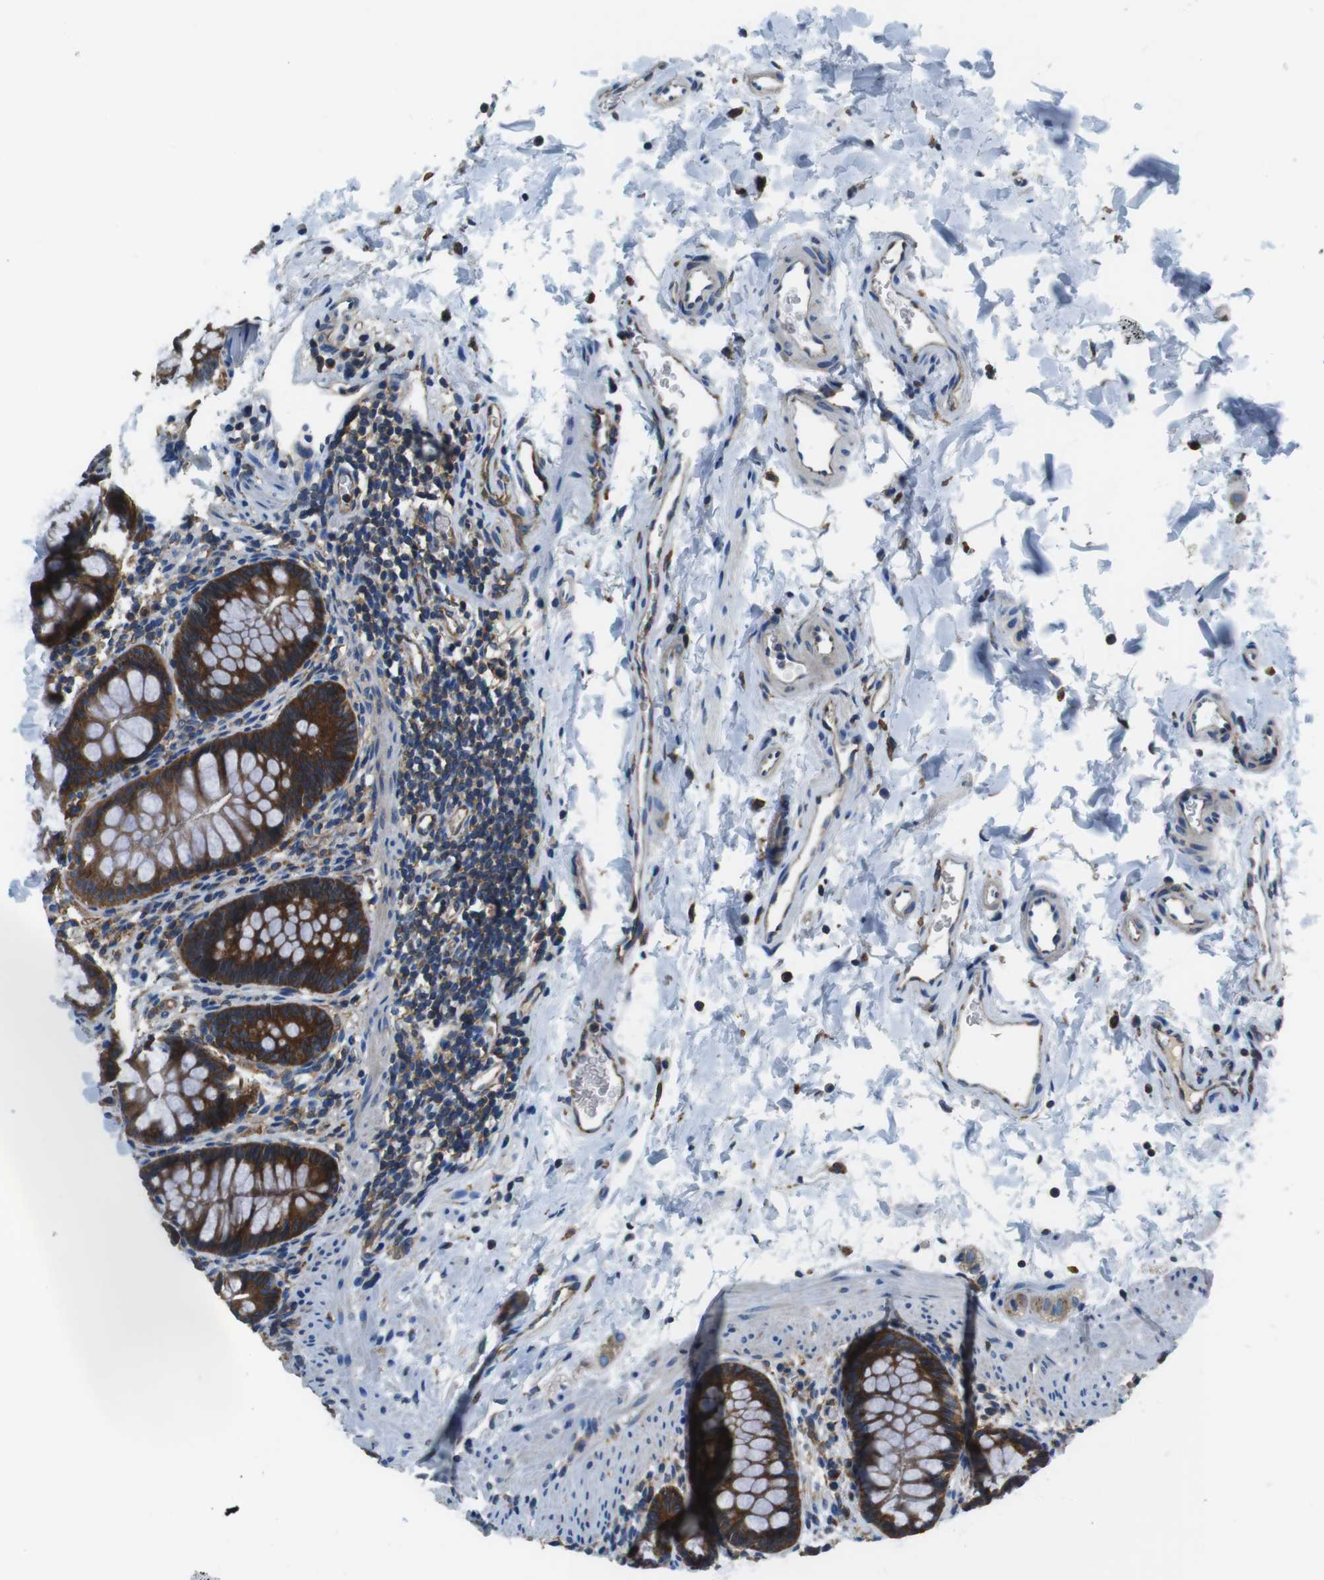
{"staining": {"intensity": "strong", "quantity": ">75%", "location": "cytoplasmic/membranous"}, "tissue": "rectum", "cell_type": "Glandular cells", "image_type": "normal", "snomed": [{"axis": "morphology", "description": "Normal tissue, NOS"}, {"axis": "topography", "description": "Rectum"}], "caption": "A photomicrograph of human rectum stained for a protein displays strong cytoplasmic/membranous brown staining in glandular cells. (DAB IHC with brightfield microscopy, high magnification).", "gene": "DENND4C", "patient": {"sex": "female", "age": 24}}